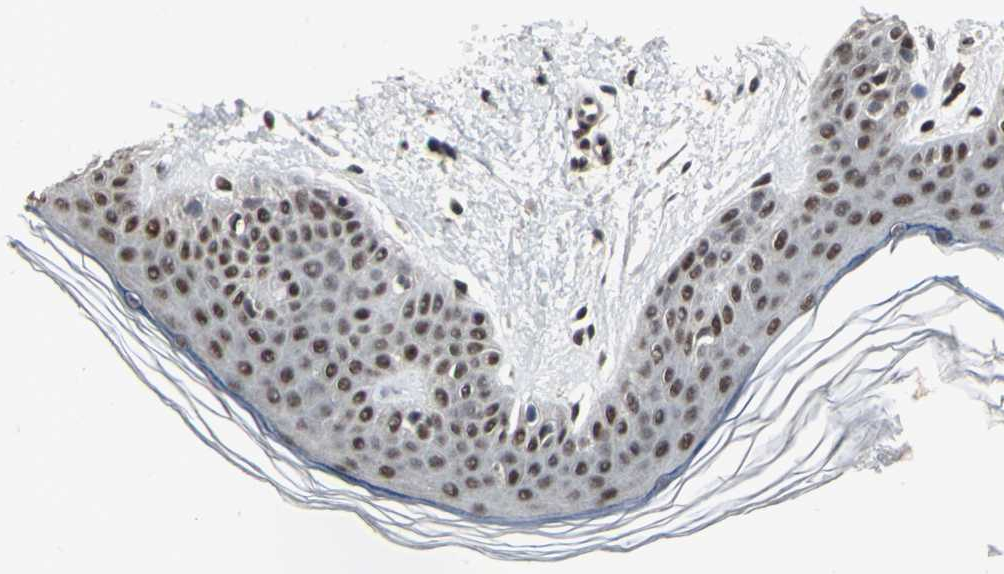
{"staining": {"intensity": "moderate", "quantity": ">75%", "location": "nuclear"}, "tissue": "skin", "cell_type": "Fibroblasts", "image_type": "normal", "snomed": [{"axis": "morphology", "description": "Normal tissue, NOS"}, {"axis": "topography", "description": "Skin"}], "caption": "About >75% of fibroblasts in normal human skin display moderate nuclear protein staining as visualized by brown immunohistochemical staining.", "gene": "SRF", "patient": {"sex": "female", "age": 56}}